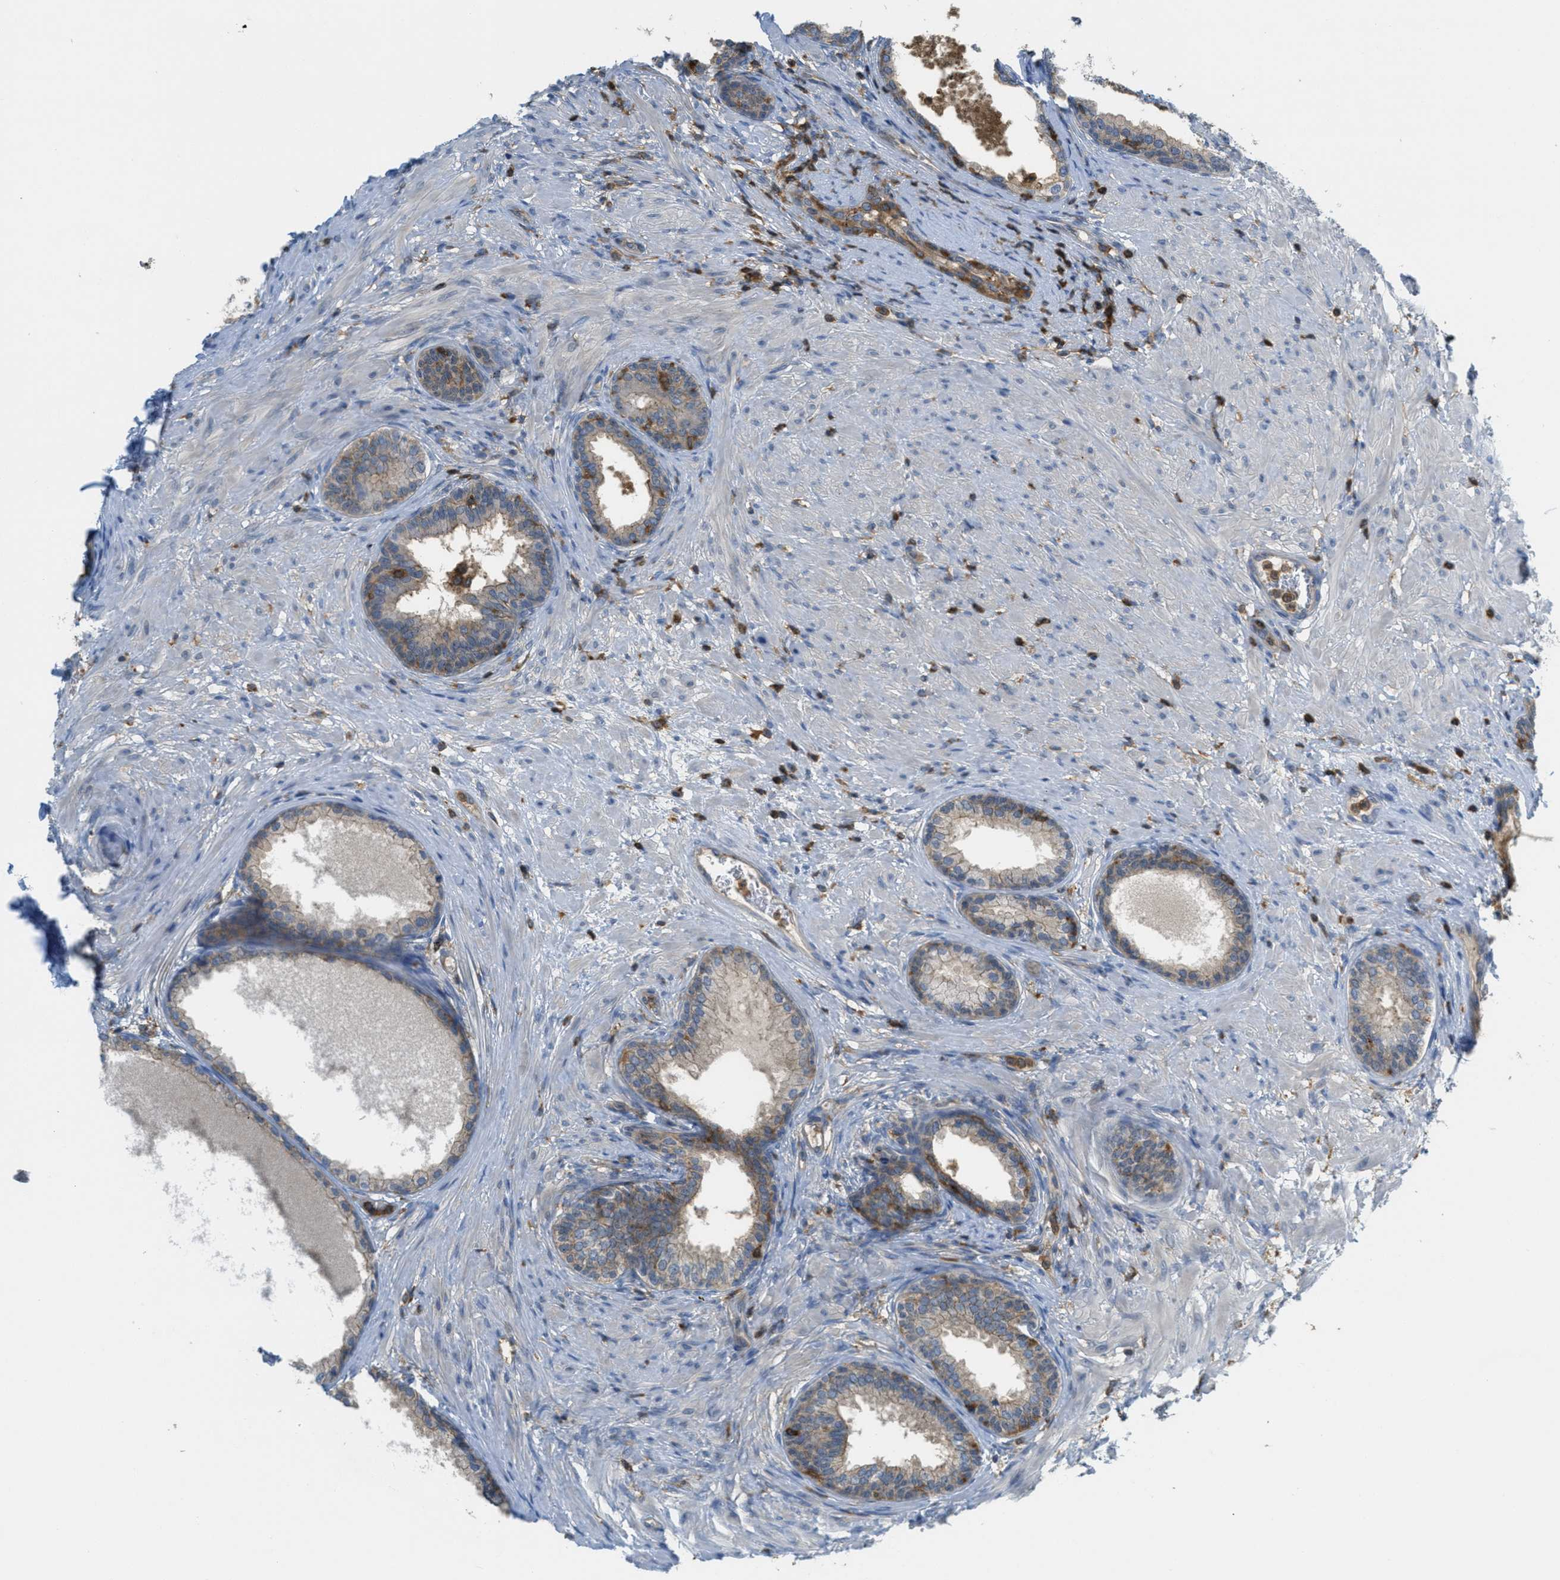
{"staining": {"intensity": "weak", "quantity": ">75%", "location": "cytoplasmic/membranous"}, "tissue": "prostate", "cell_type": "Glandular cells", "image_type": "normal", "snomed": [{"axis": "morphology", "description": "Normal tissue, NOS"}, {"axis": "topography", "description": "Prostate"}], "caption": "Immunohistochemistry of unremarkable prostate shows low levels of weak cytoplasmic/membranous positivity in approximately >75% of glandular cells. (DAB IHC with brightfield microscopy, high magnification).", "gene": "GRIK2", "patient": {"sex": "male", "age": 76}}